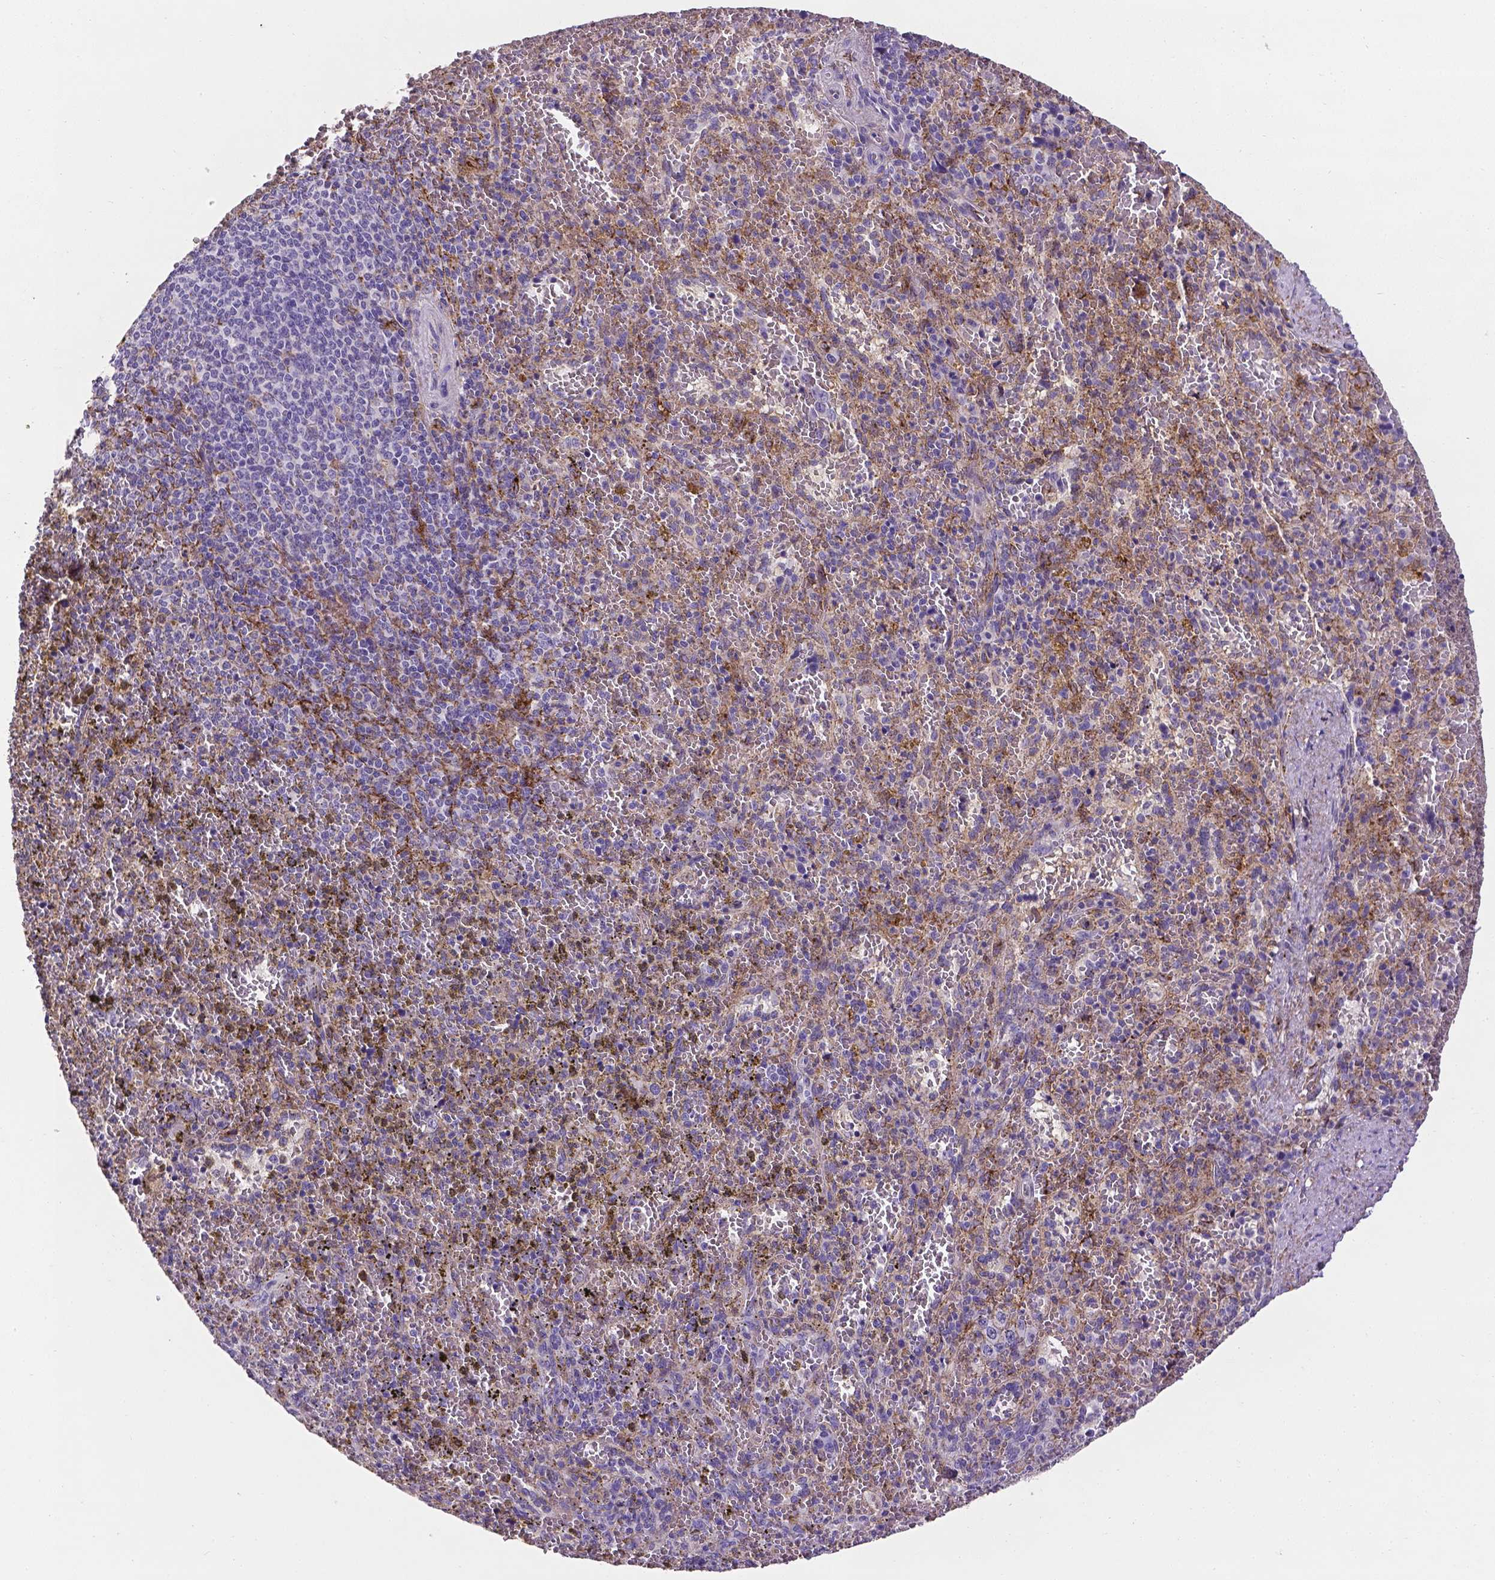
{"staining": {"intensity": "negative", "quantity": "none", "location": "none"}, "tissue": "spleen", "cell_type": "Cells in red pulp", "image_type": "normal", "snomed": [{"axis": "morphology", "description": "Normal tissue, NOS"}, {"axis": "topography", "description": "Spleen"}], "caption": "Immunohistochemistry image of normal spleen: spleen stained with DAB (3,3'-diaminobenzidine) reveals no significant protein positivity in cells in red pulp. (DAB (3,3'-diaminobenzidine) immunohistochemistry (IHC), high magnification).", "gene": "APOE", "patient": {"sex": "female", "age": 50}}